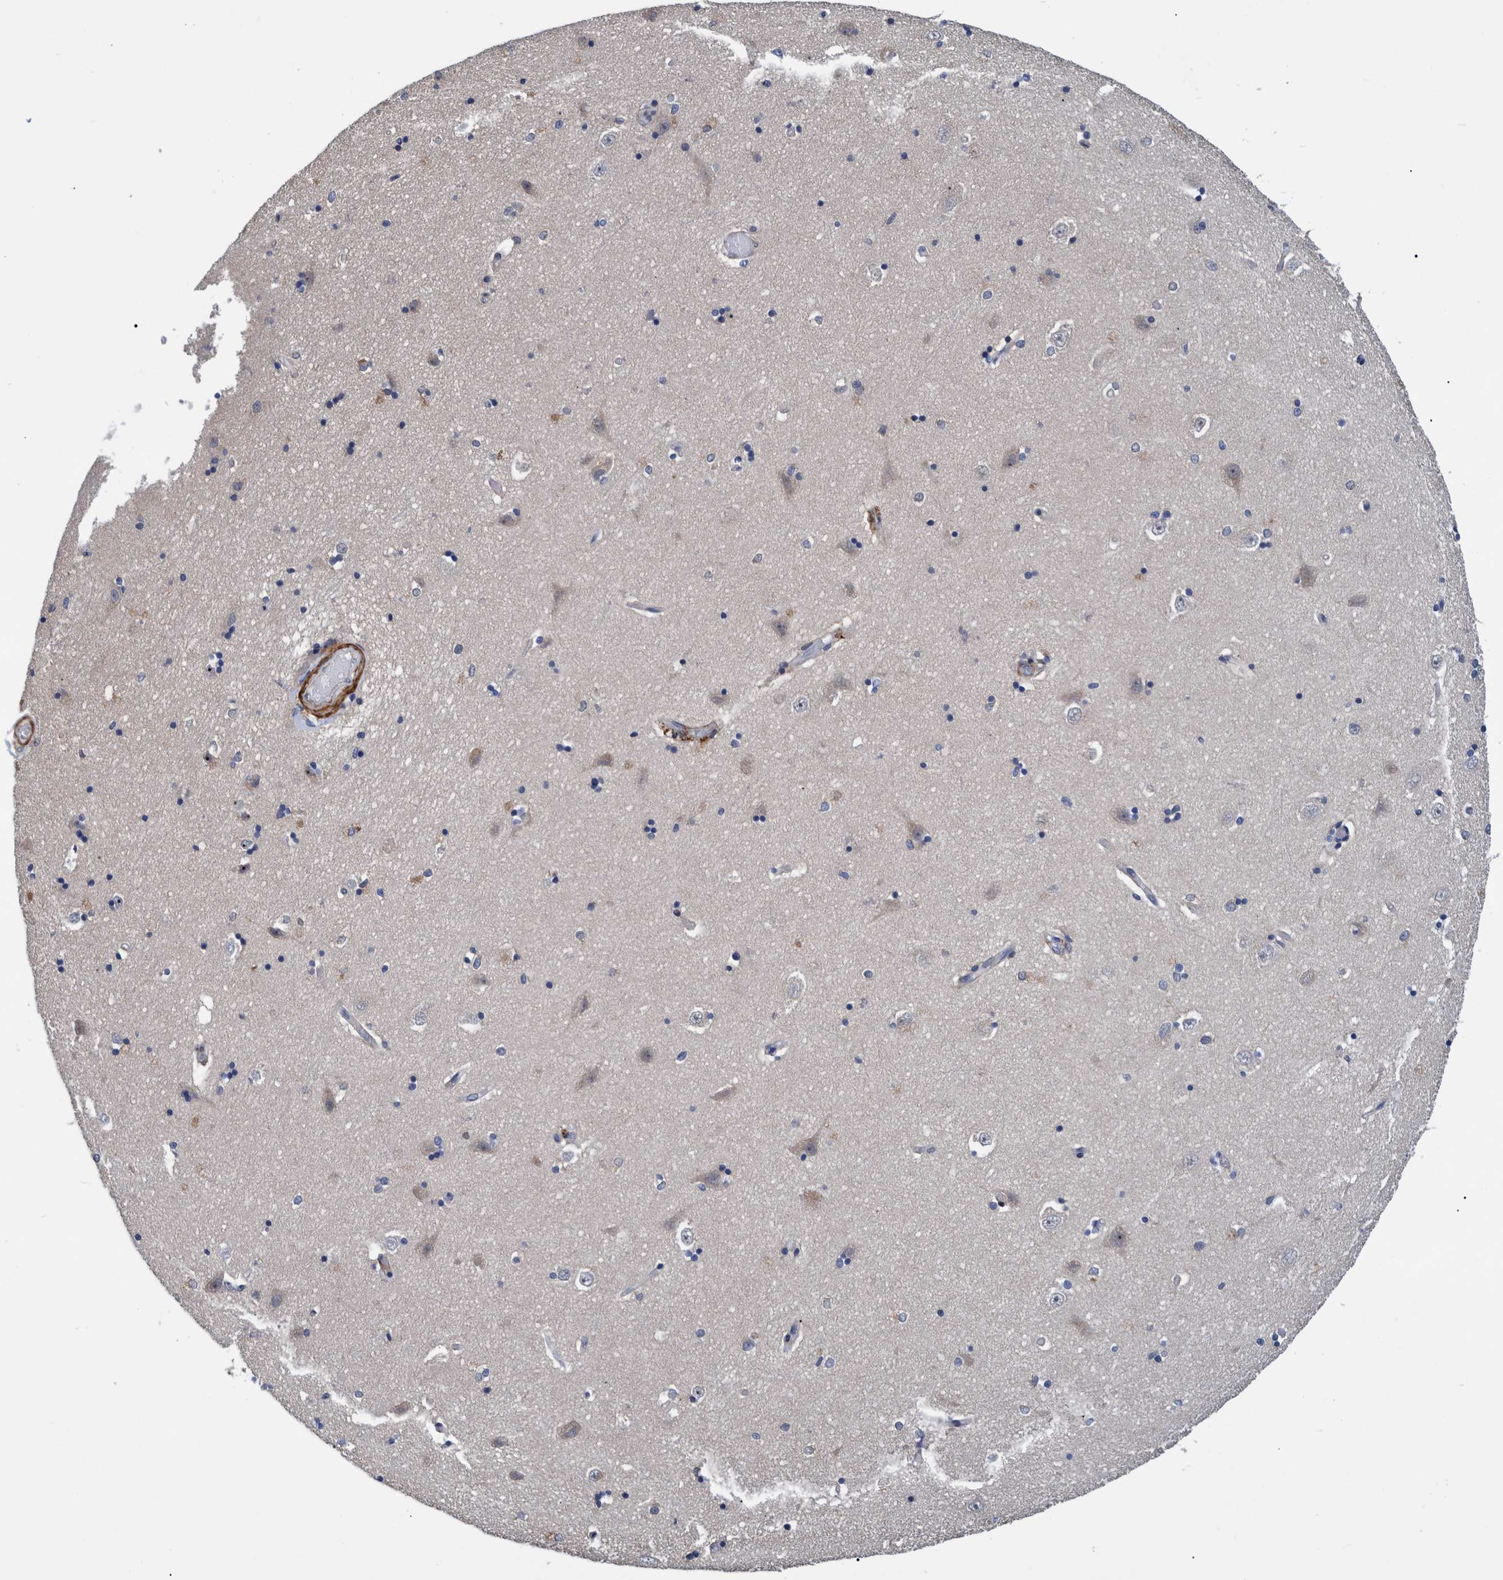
{"staining": {"intensity": "negative", "quantity": "none", "location": "none"}, "tissue": "hippocampus", "cell_type": "Glial cells", "image_type": "normal", "snomed": [{"axis": "morphology", "description": "Normal tissue, NOS"}, {"axis": "topography", "description": "Hippocampus"}], "caption": "IHC photomicrograph of normal hippocampus: human hippocampus stained with DAB demonstrates no significant protein expression in glial cells.", "gene": "MKS1", "patient": {"sex": "male", "age": 45}}